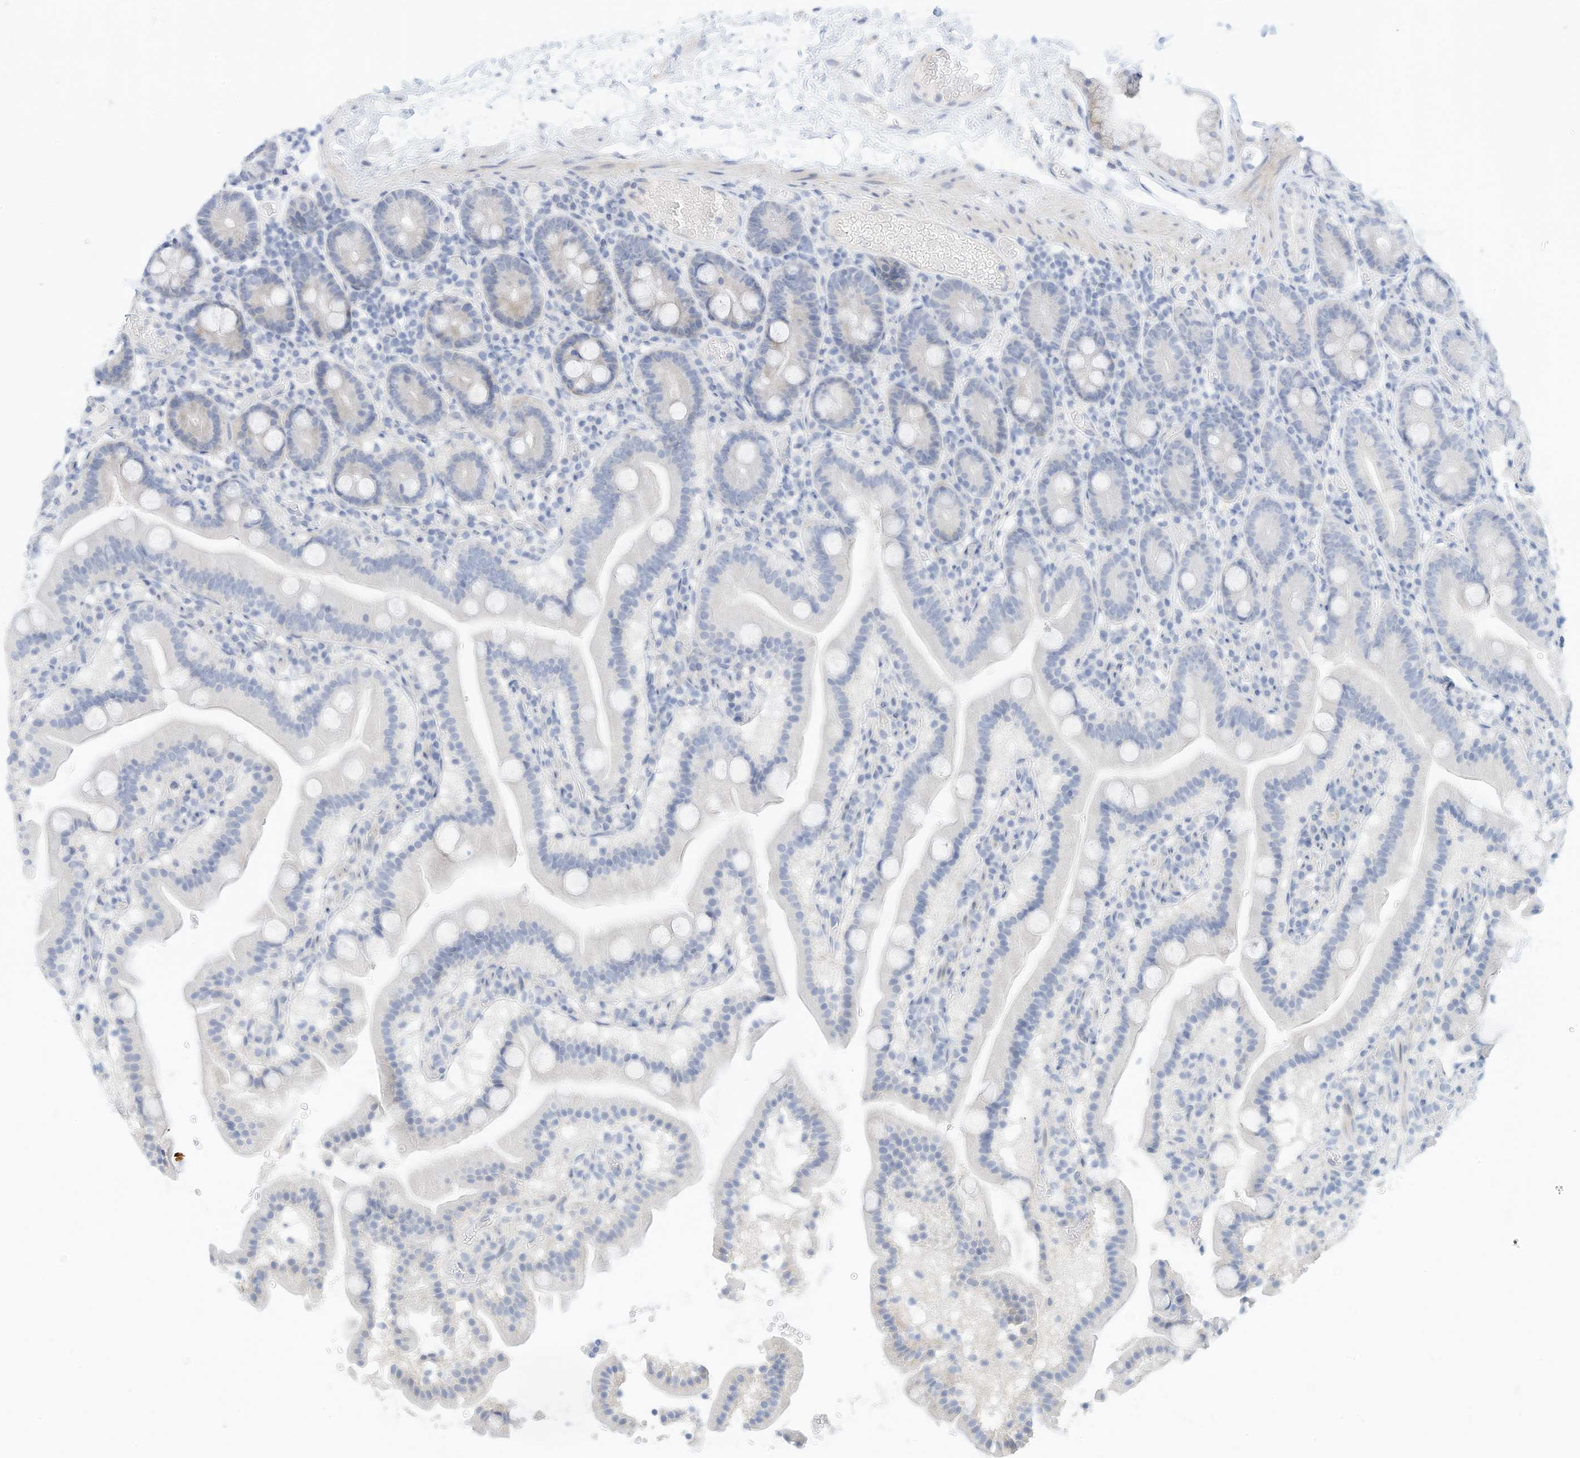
{"staining": {"intensity": "negative", "quantity": "none", "location": "none"}, "tissue": "duodenum", "cell_type": "Glandular cells", "image_type": "normal", "snomed": [{"axis": "morphology", "description": "Normal tissue, NOS"}, {"axis": "topography", "description": "Duodenum"}], "caption": "Immunohistochemistry (IHC) micrograph of benign duodenum: human duodenum stained with DAB (3,3'-diaminobenzidine) reveals no significant protein staining in glandular cells.", "gene": "SPOCD1", "patient": {"sex": "male", "age": 55}}